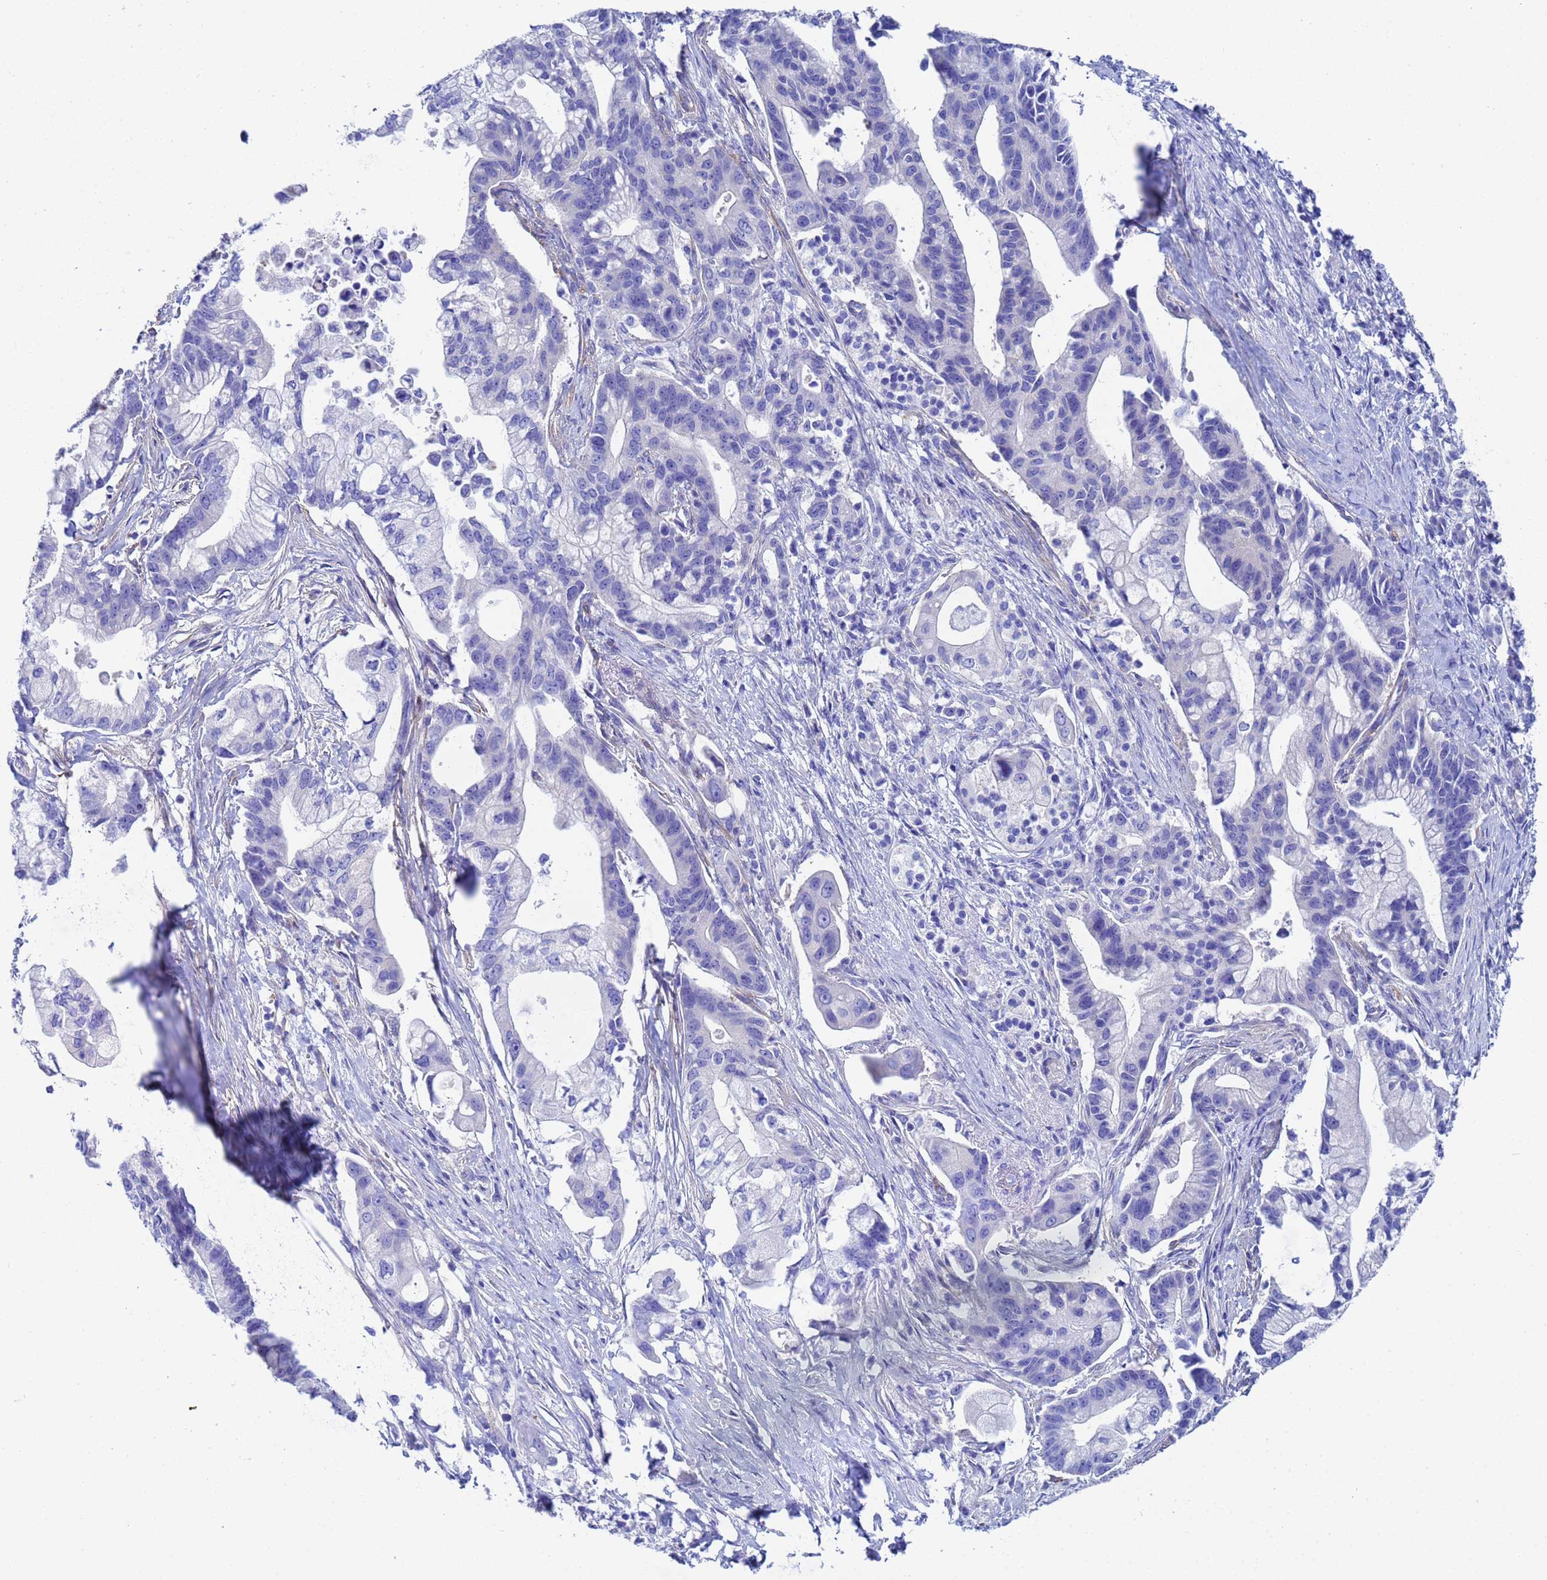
{"staining": {"intensity": "negative", "quantity": "none", "location": "none"}, "tissue": "pancreatic cancer", "cell_type": "Tumor cells", "image_type": "cancer", "snomed": [{"axis": "morphology", "description": "Adenocarcinoma, NOS"}, {"axis": "topography", "description": "Pancreas"}], "caption": "An immunohistochemistry image of pancreatic cancer (adenocarcinoma) is shown. There is no staining in tumor cells of pancreatic cancer (adenocarcinoma). Brightfield microscopy of immunohistochemistry (IHC) stained with DAB (3,3'-diaminobenzidine) (brown) and hematoxylin (blue), captured at high magnification.", "gene": "CST4", "patient": {"sex": "male", "age": 68}}